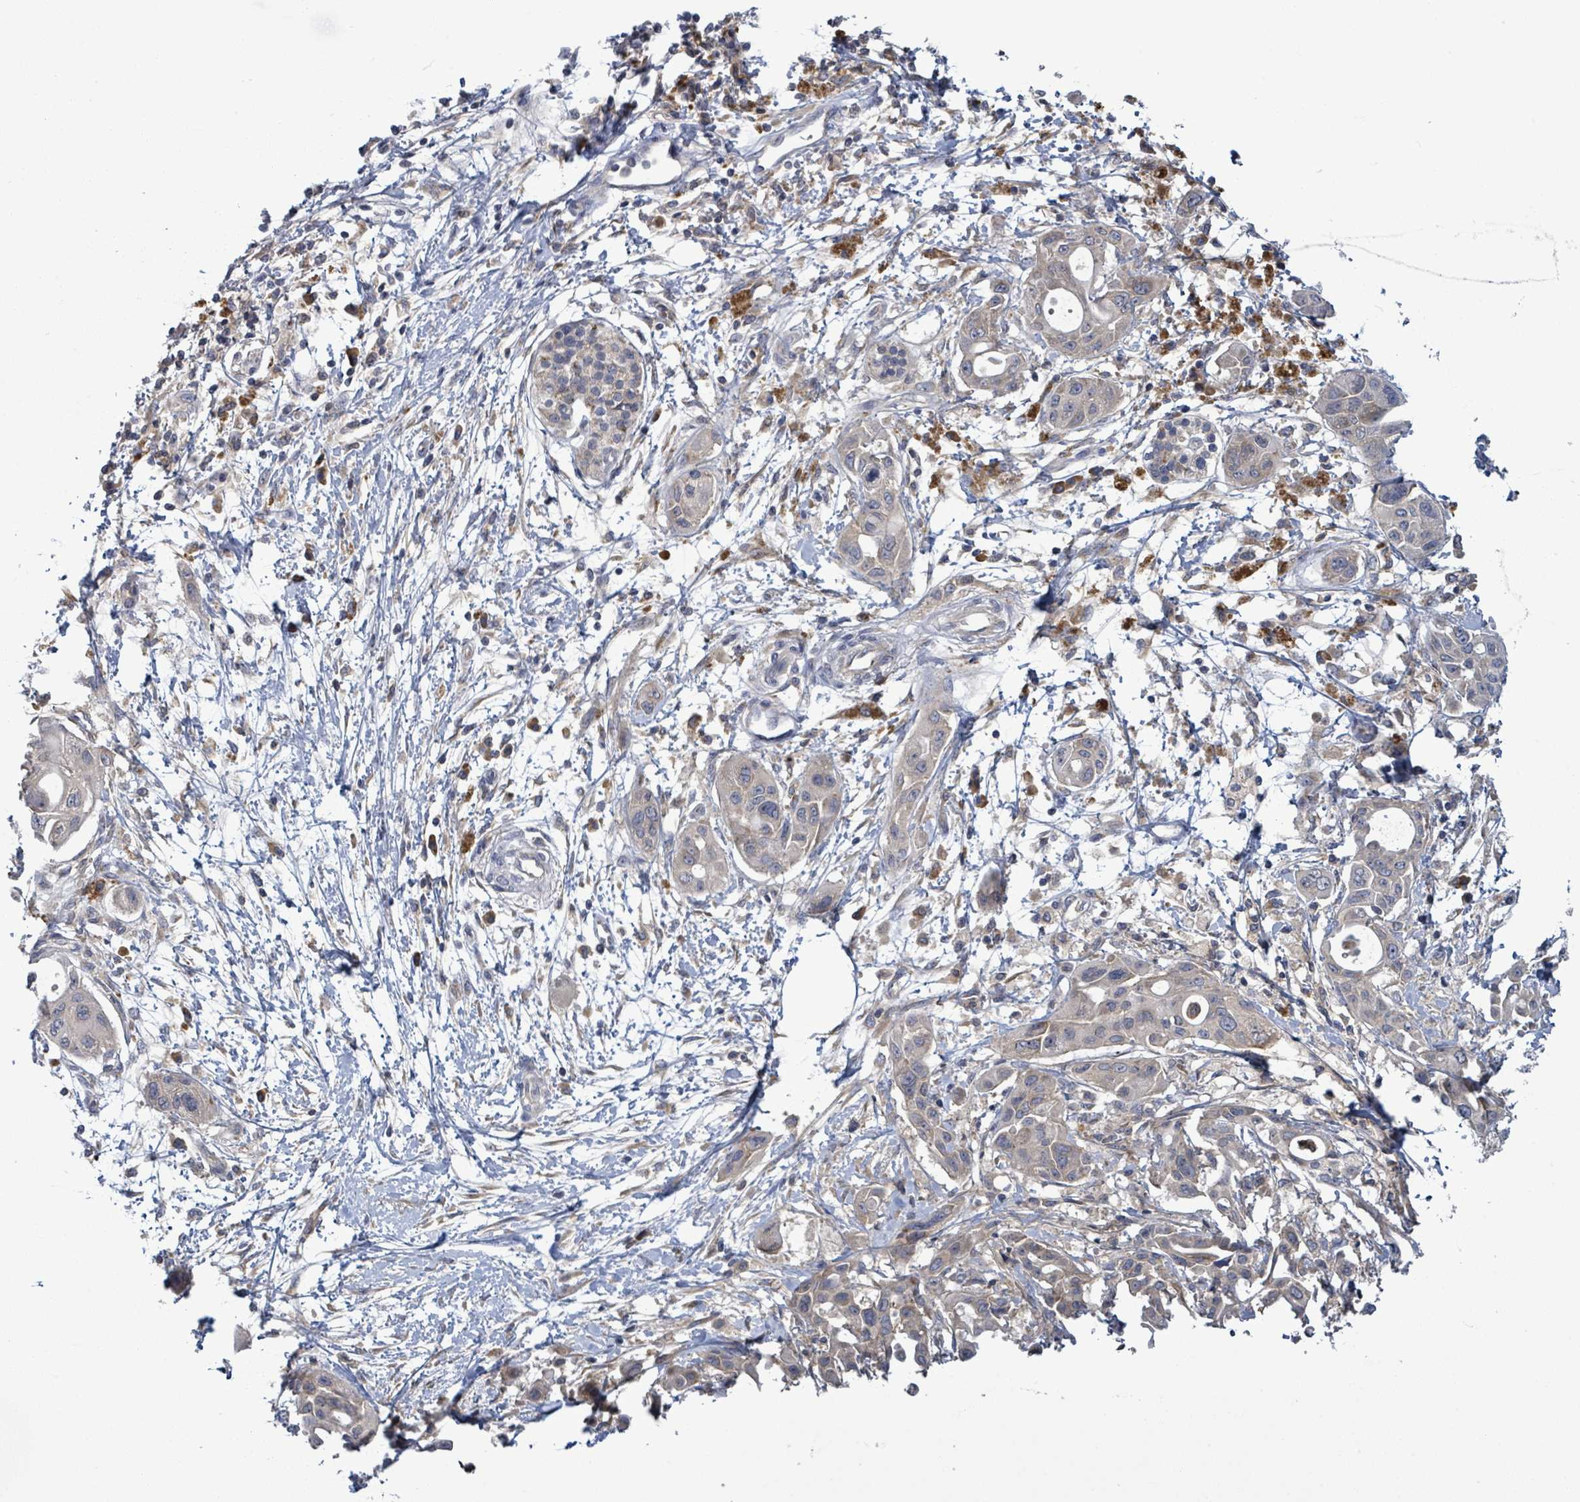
{"staining": {"intensity": "negative", "quantity": "none", "location": "none"}, "tissue": "pancreatic cancer", "cell_type": "Tumor cells", "image_type": "cancer", "snomed": [{"axis": "morphology", "description": "Adenocarcinoma, NOS"}, {"axis": "topography", "description": "Pancreas"}], "caption": "This is a photomicrograph of immunohistochemistry staining of pancreatic adenocarcinoma, which shows no expression in tumor cells.", "gene": "SERPINE3", "patient": {"sex": "male", "age": 68}}